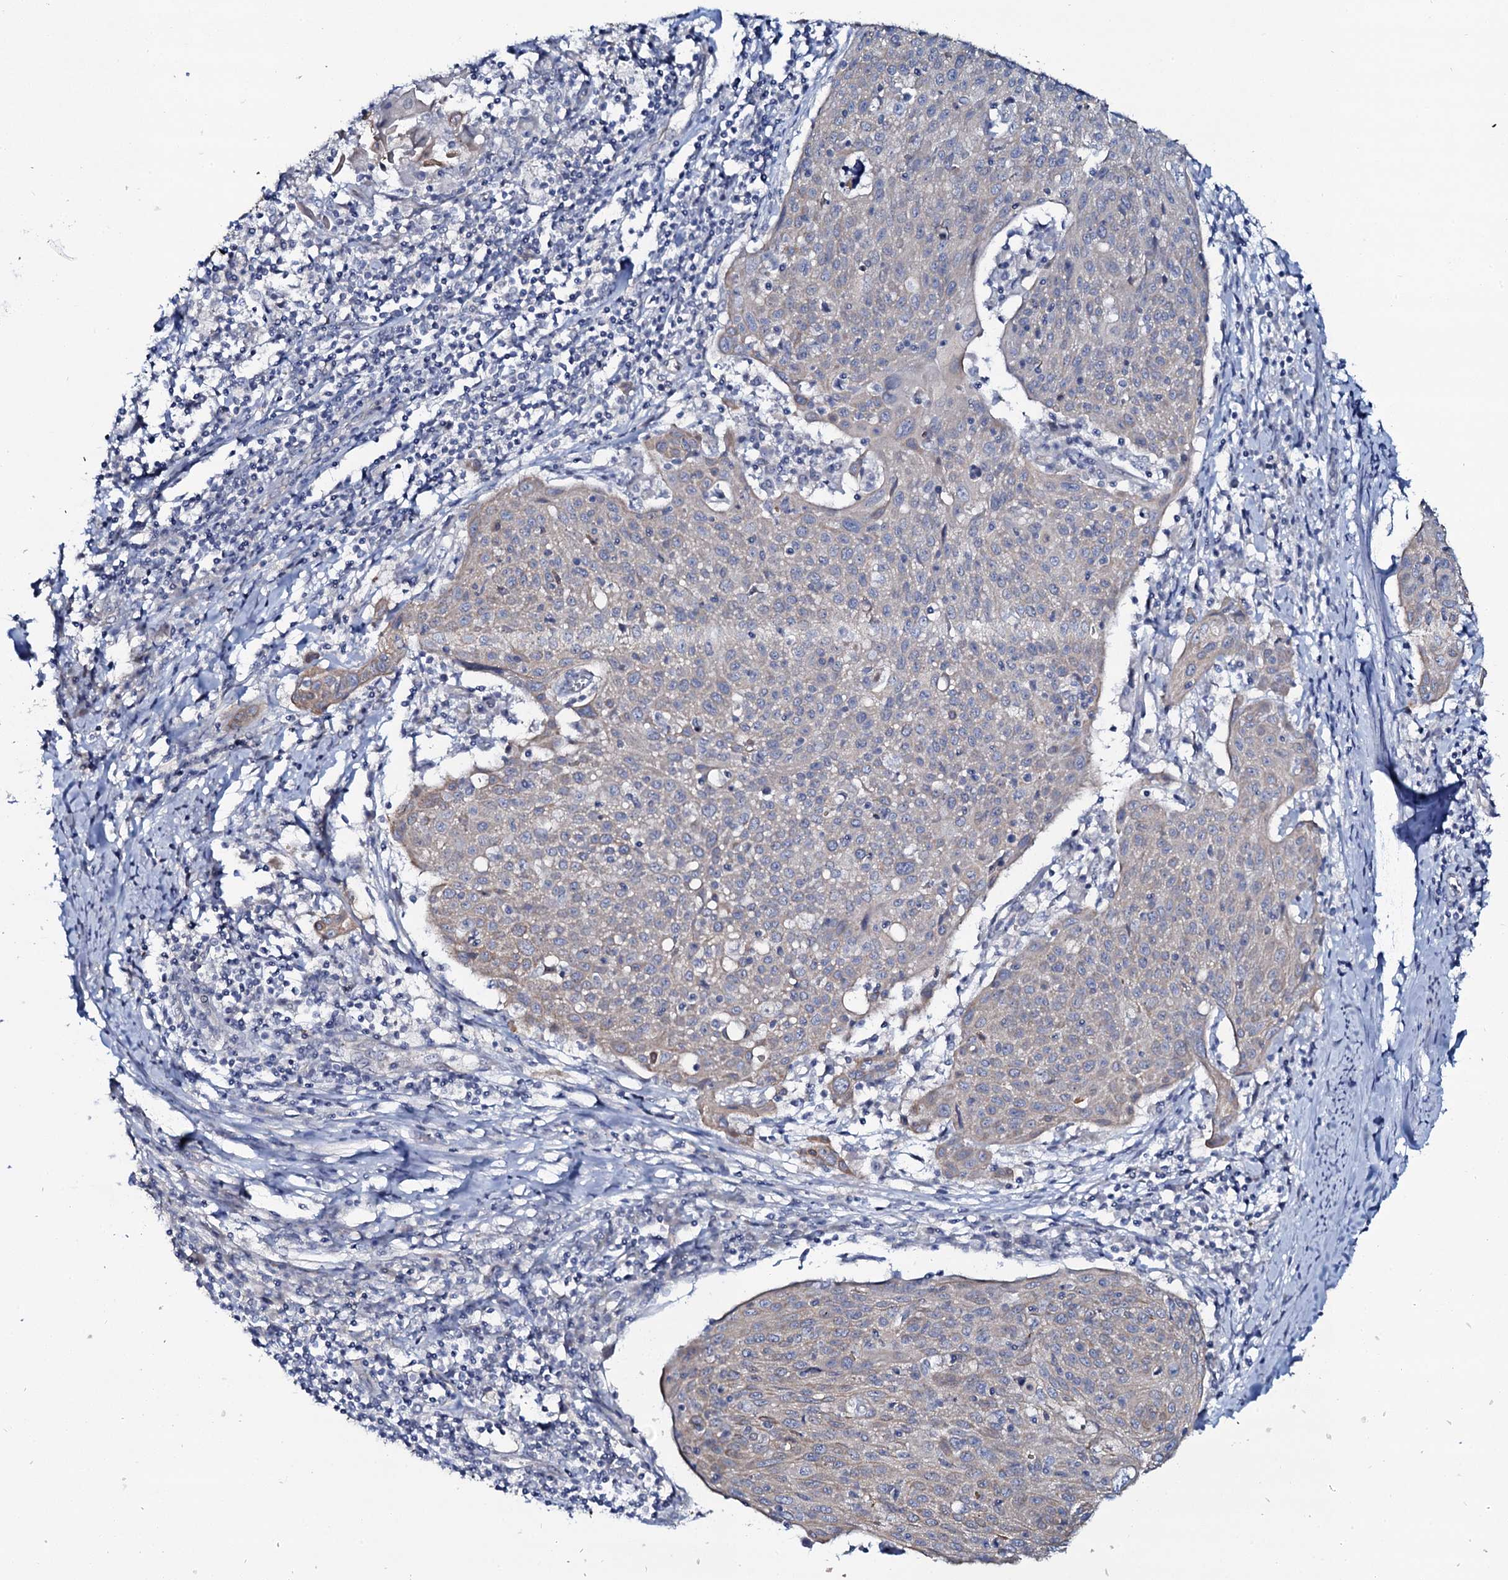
{"staining": {"intensity": "weak", "quantity": "<25%", "location": "cytoplasmic/membranous"}, "tissue": "cervical cancer", "cell_type": "Tumor cells", "image_type": "cancer", "snomed": [{"axis": "morphology", "description": "Squamous cell carcinoma, NOS"}, {"axis": "topography", "description": "Cervix"}], "caption": "Tumor cells are negative for brown protein staining in cervical squamous cell carcinoma. (DAB immunohistochemistry (IHC), high magnification).", "gene": "C10orf88", "patient": {"sex": "female", "age": 67}}